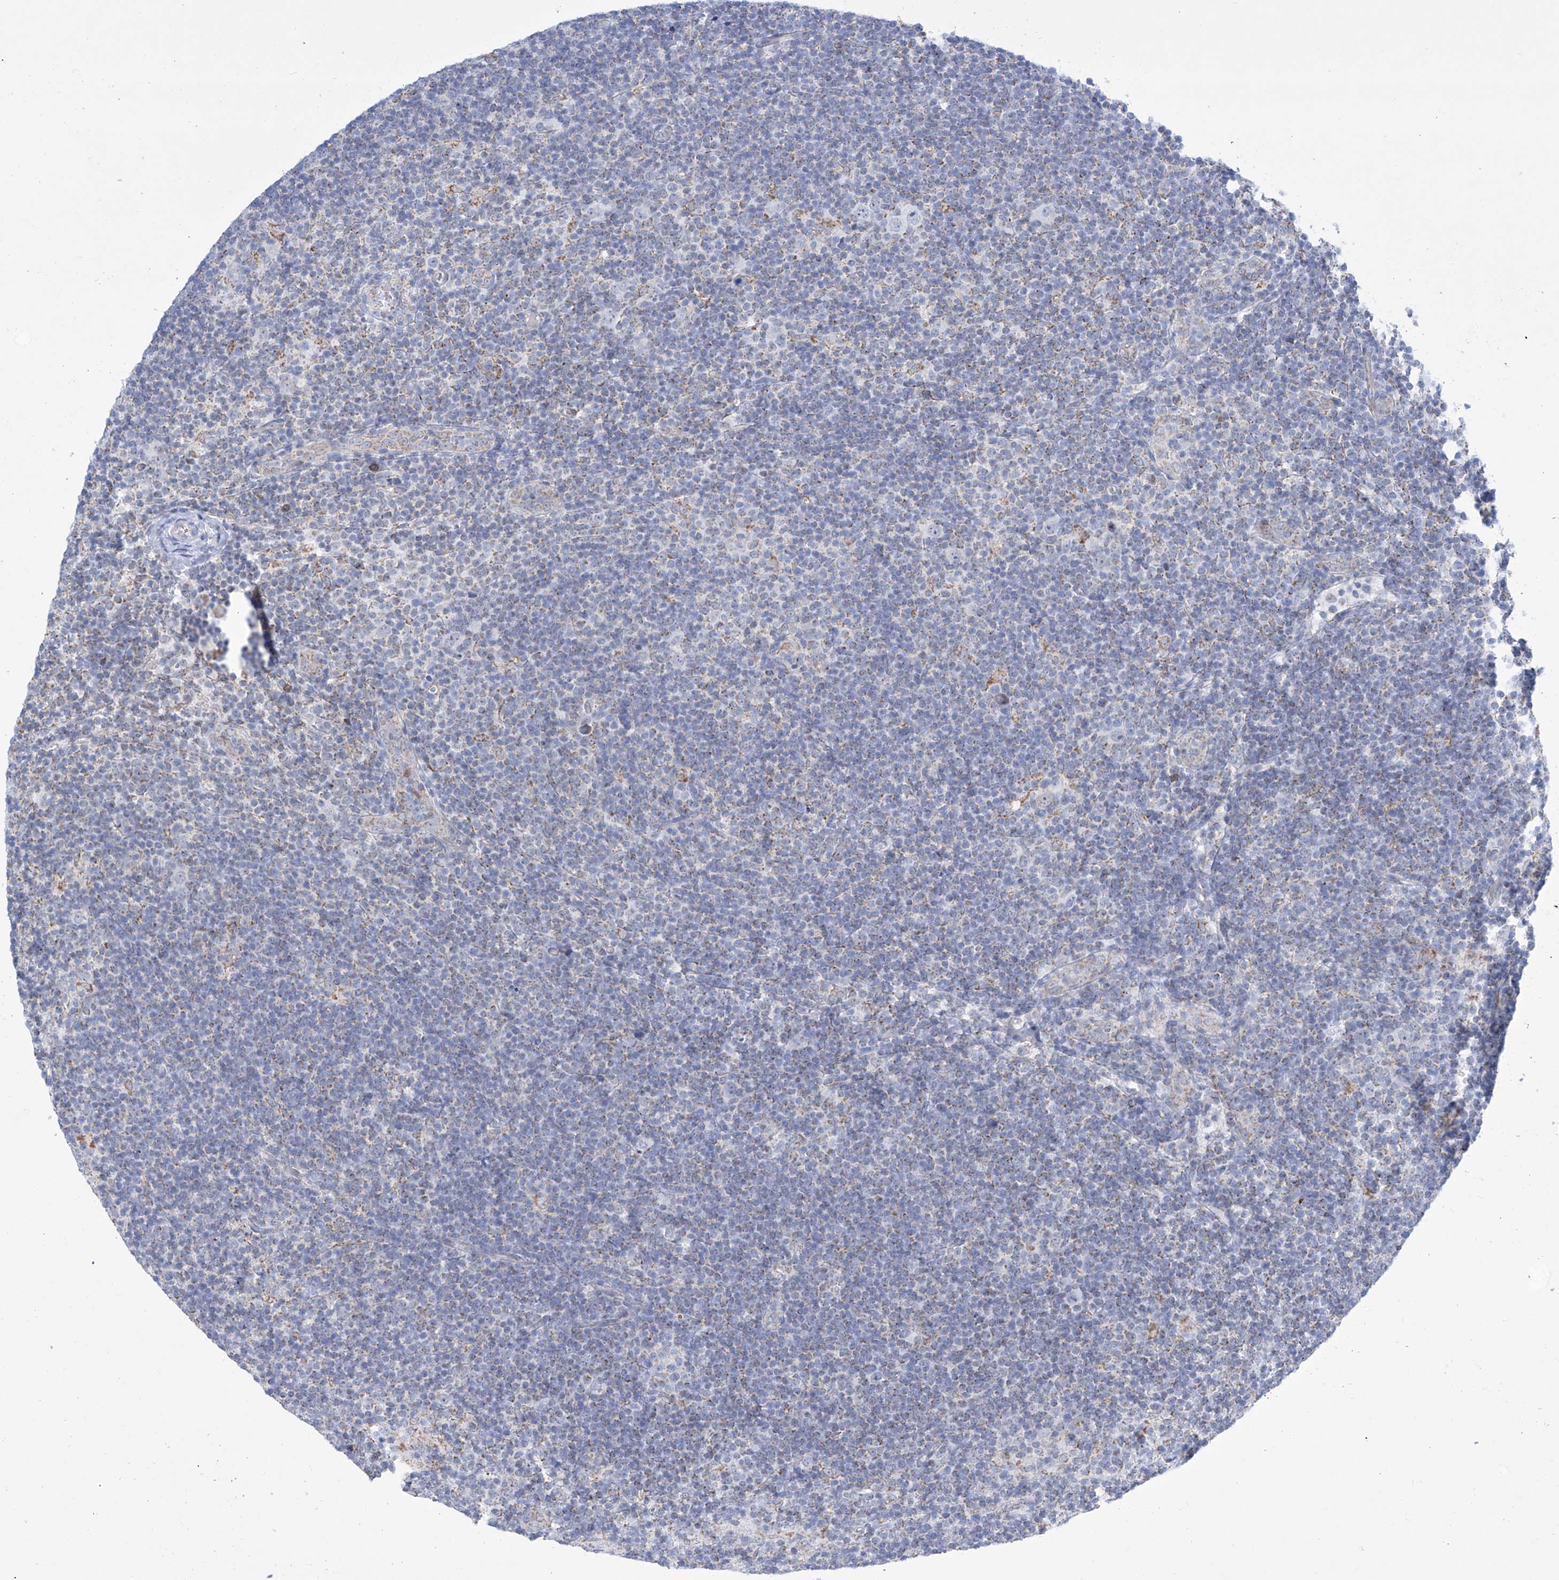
{"staining": {"intensity": "negative", "quantity": "none", "location": "none"}, "tissue": "lymphoma", "cell_type": "Tumor cells", "image_type": "cancer", "snomed": [{"axis": "morphology", "description": "Hodgkin's disease, NOS"}, {"axis": "topography", "description": "Lymph node"}], "caption": "This is an IHC micrograph of human lymphoma. There is no positivity in tumor cells.", "gene": "ALDH6A1", "patient": {"sex": "female", "age": 57}}